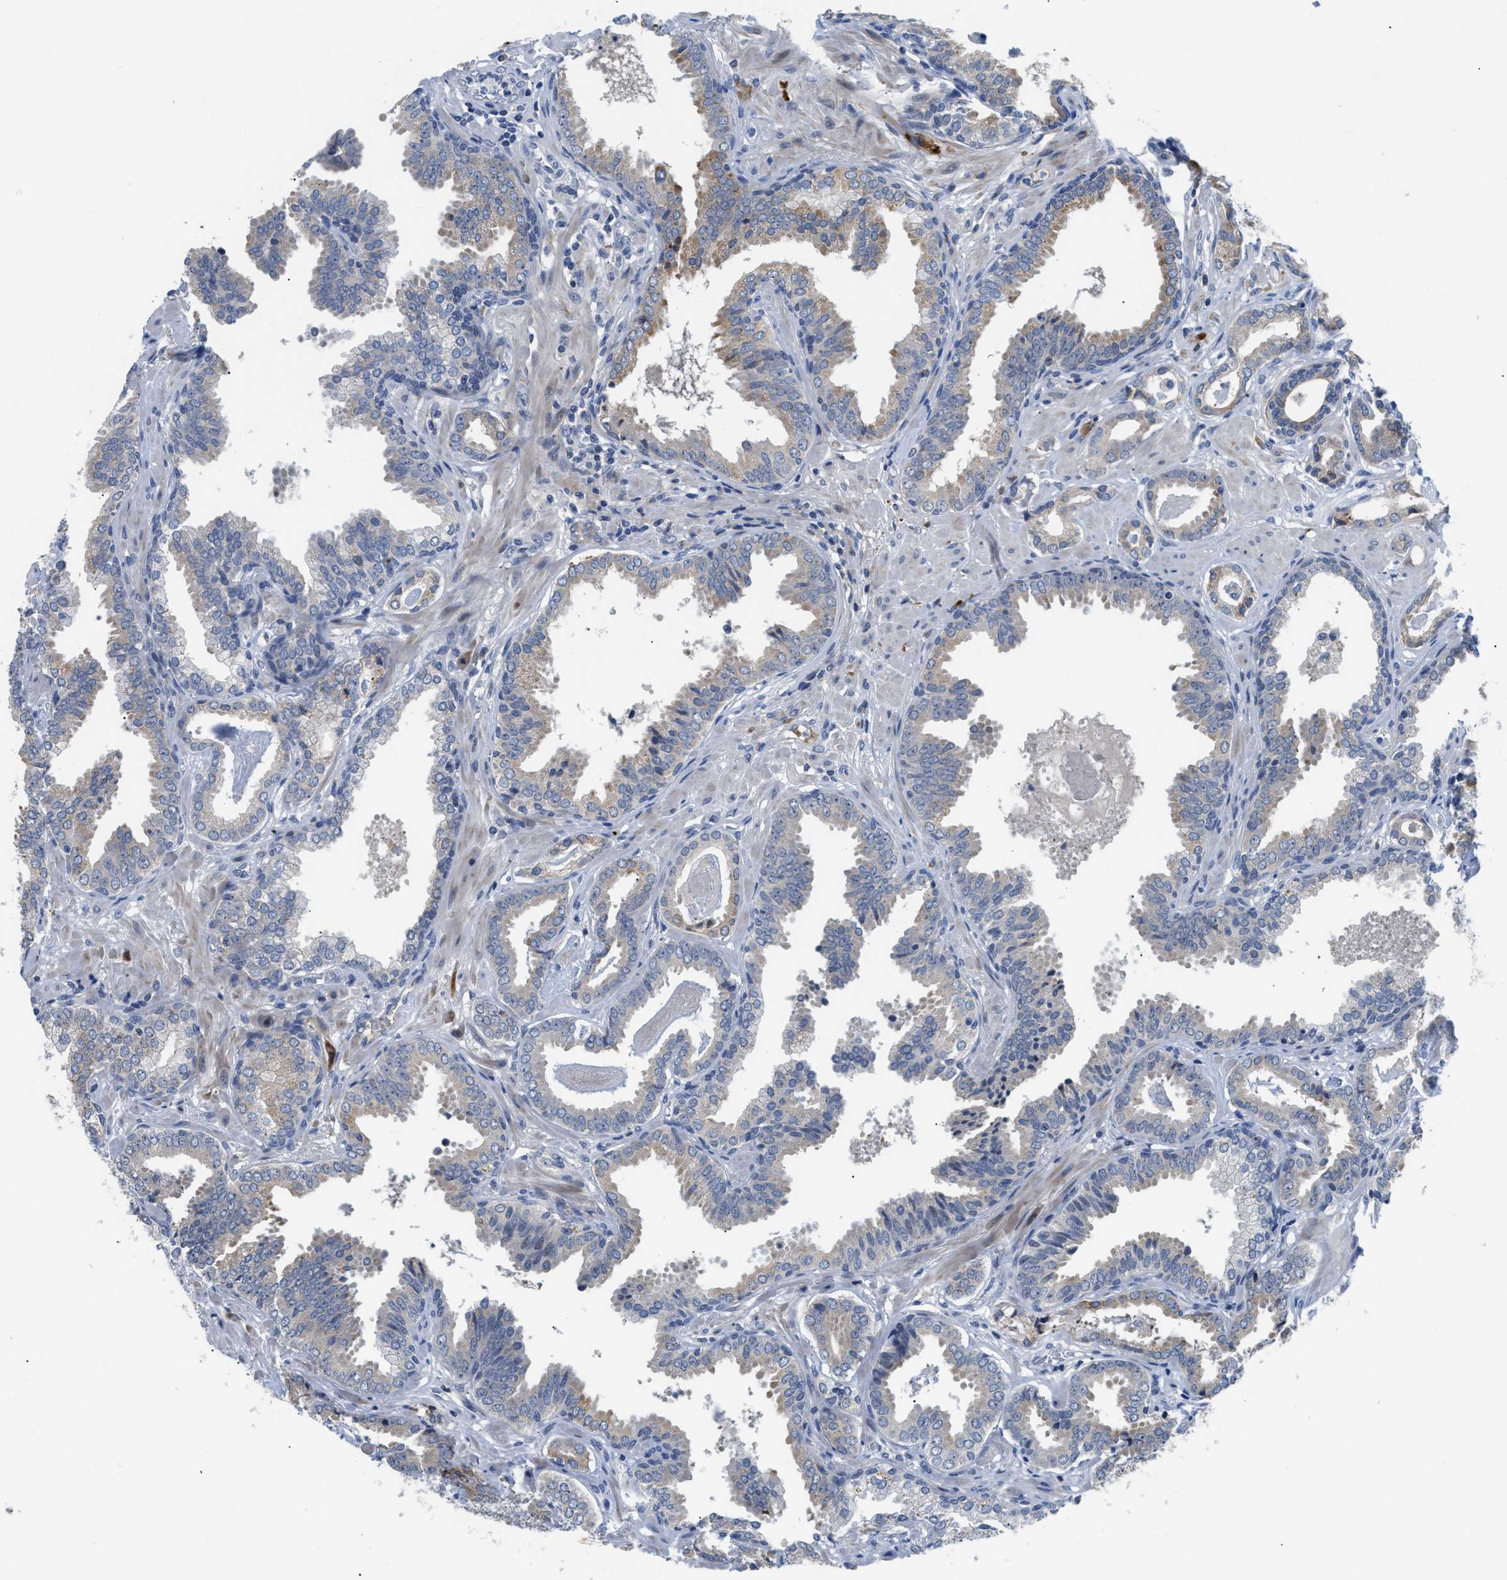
{"staining": {"intensity": "negative", "quantity": "none", "location": "none"}, "tissue": "prostate cancer", "cell_type": "Tumor cells", "image_type": "cancer", "snomed": [{"axis": "morphology", "description": "Adenocarcinoma, Low grade"}, {"axis": "topography", "description": "Prostate"}], "caption": "This image is of prostate adenocarcinoma (low-grade) stained with immunohistochemistry to label a protein in brown with the nuclei are counter-stained blue. There is no staining in tumor cells.", "gene": "OR9K2", "patient": {"sex": "male", "age": 53}}